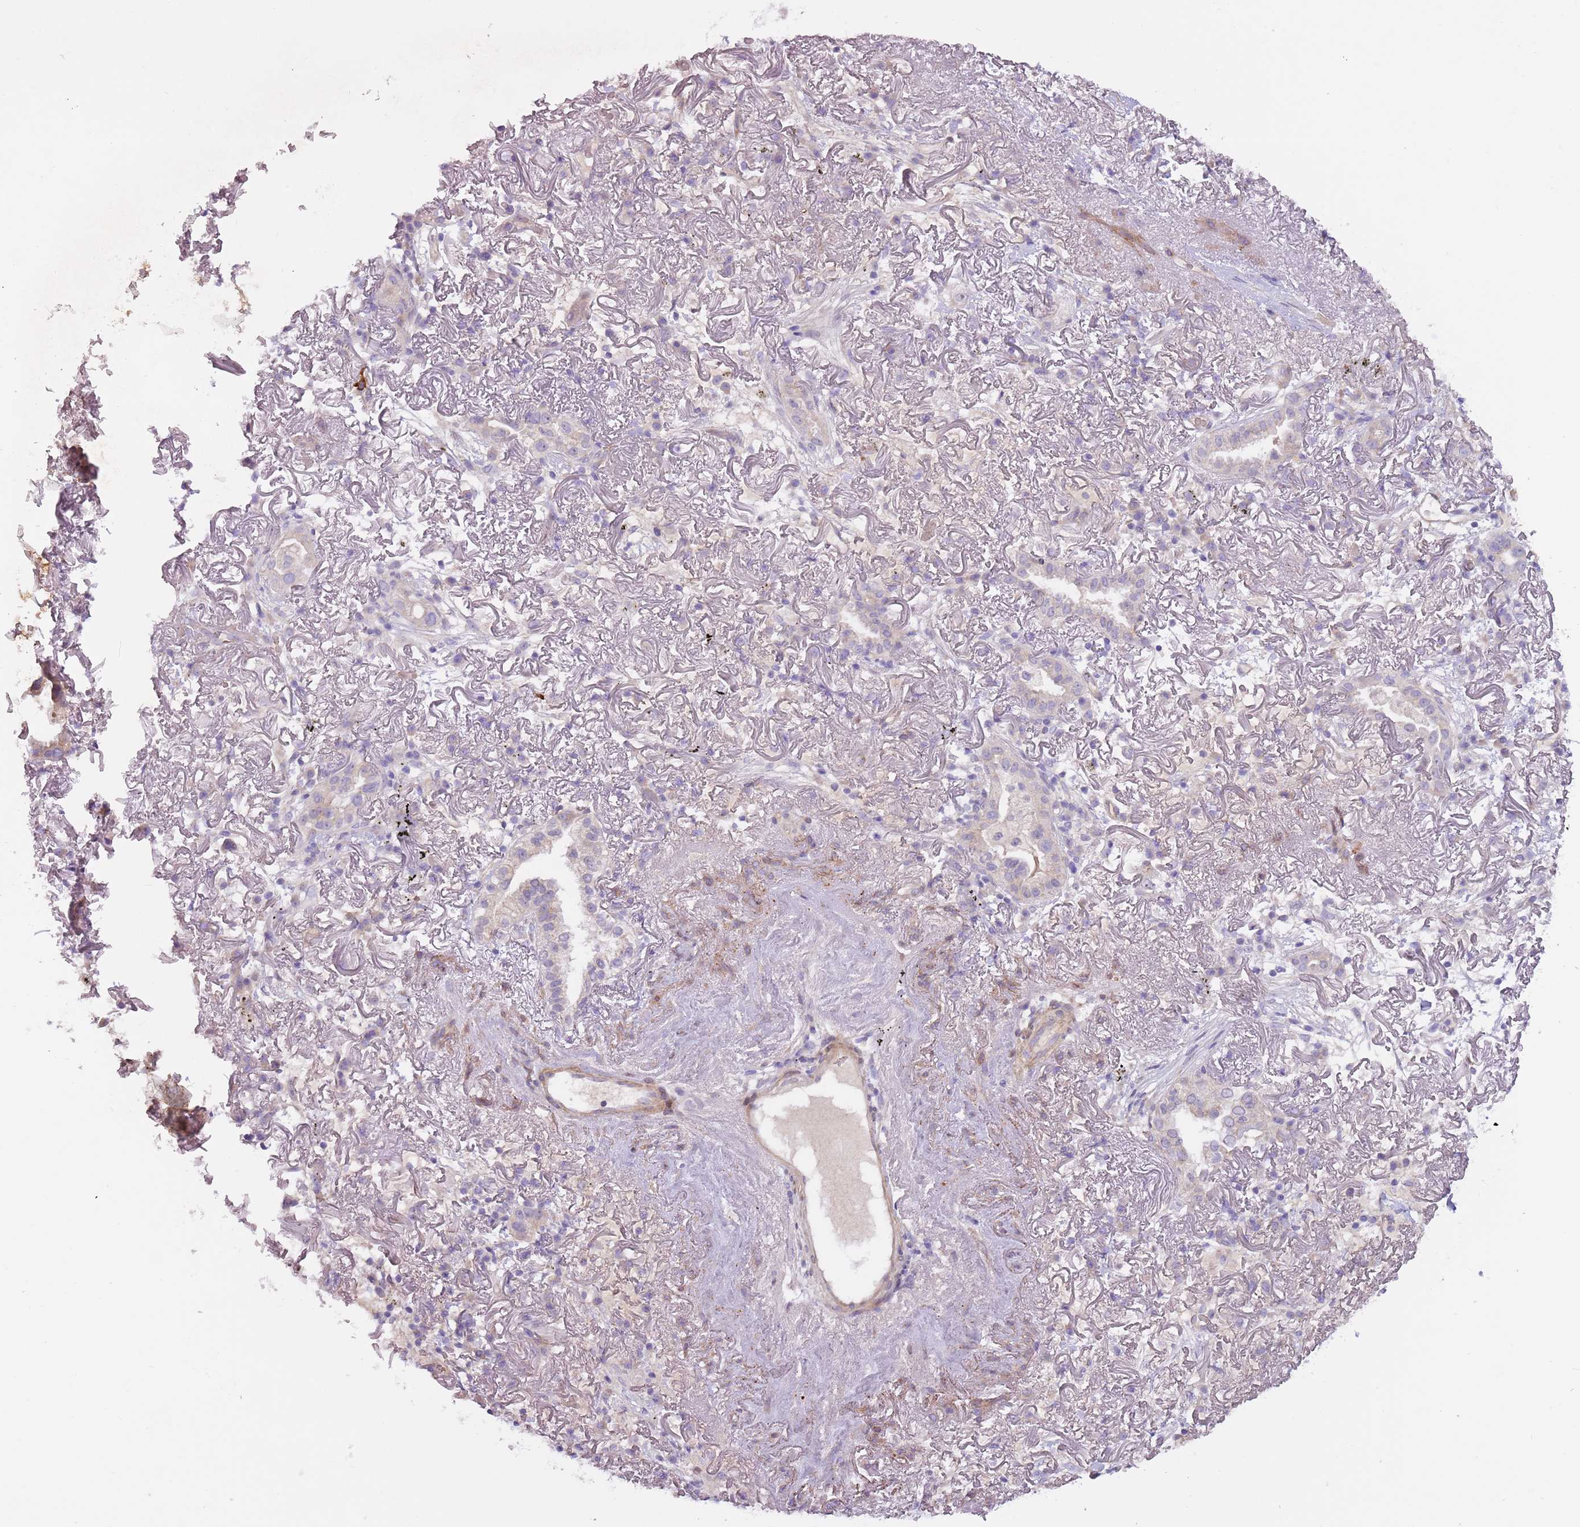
{"staining": {"intensity": "negative", "quantity": "none", "location": "none"}, "tissue": "lung cancer", "cell_type": "Tumor cells", "image_type": "cancer", "snomed": [{"axis": "morphology", "description": "Adenocarcinoma, NOS"}, {"axis": "topography", "description": "Lung"}], "caption": "Immunohistochemistry photomicrograph of lung cancer (adenocarcinoma) stained for a protein (brown), which shows no staining in tumor cells. Nuclei are stained in blue.", "gene": "MRO", "patient": {"sex": "female", "age": 69}}